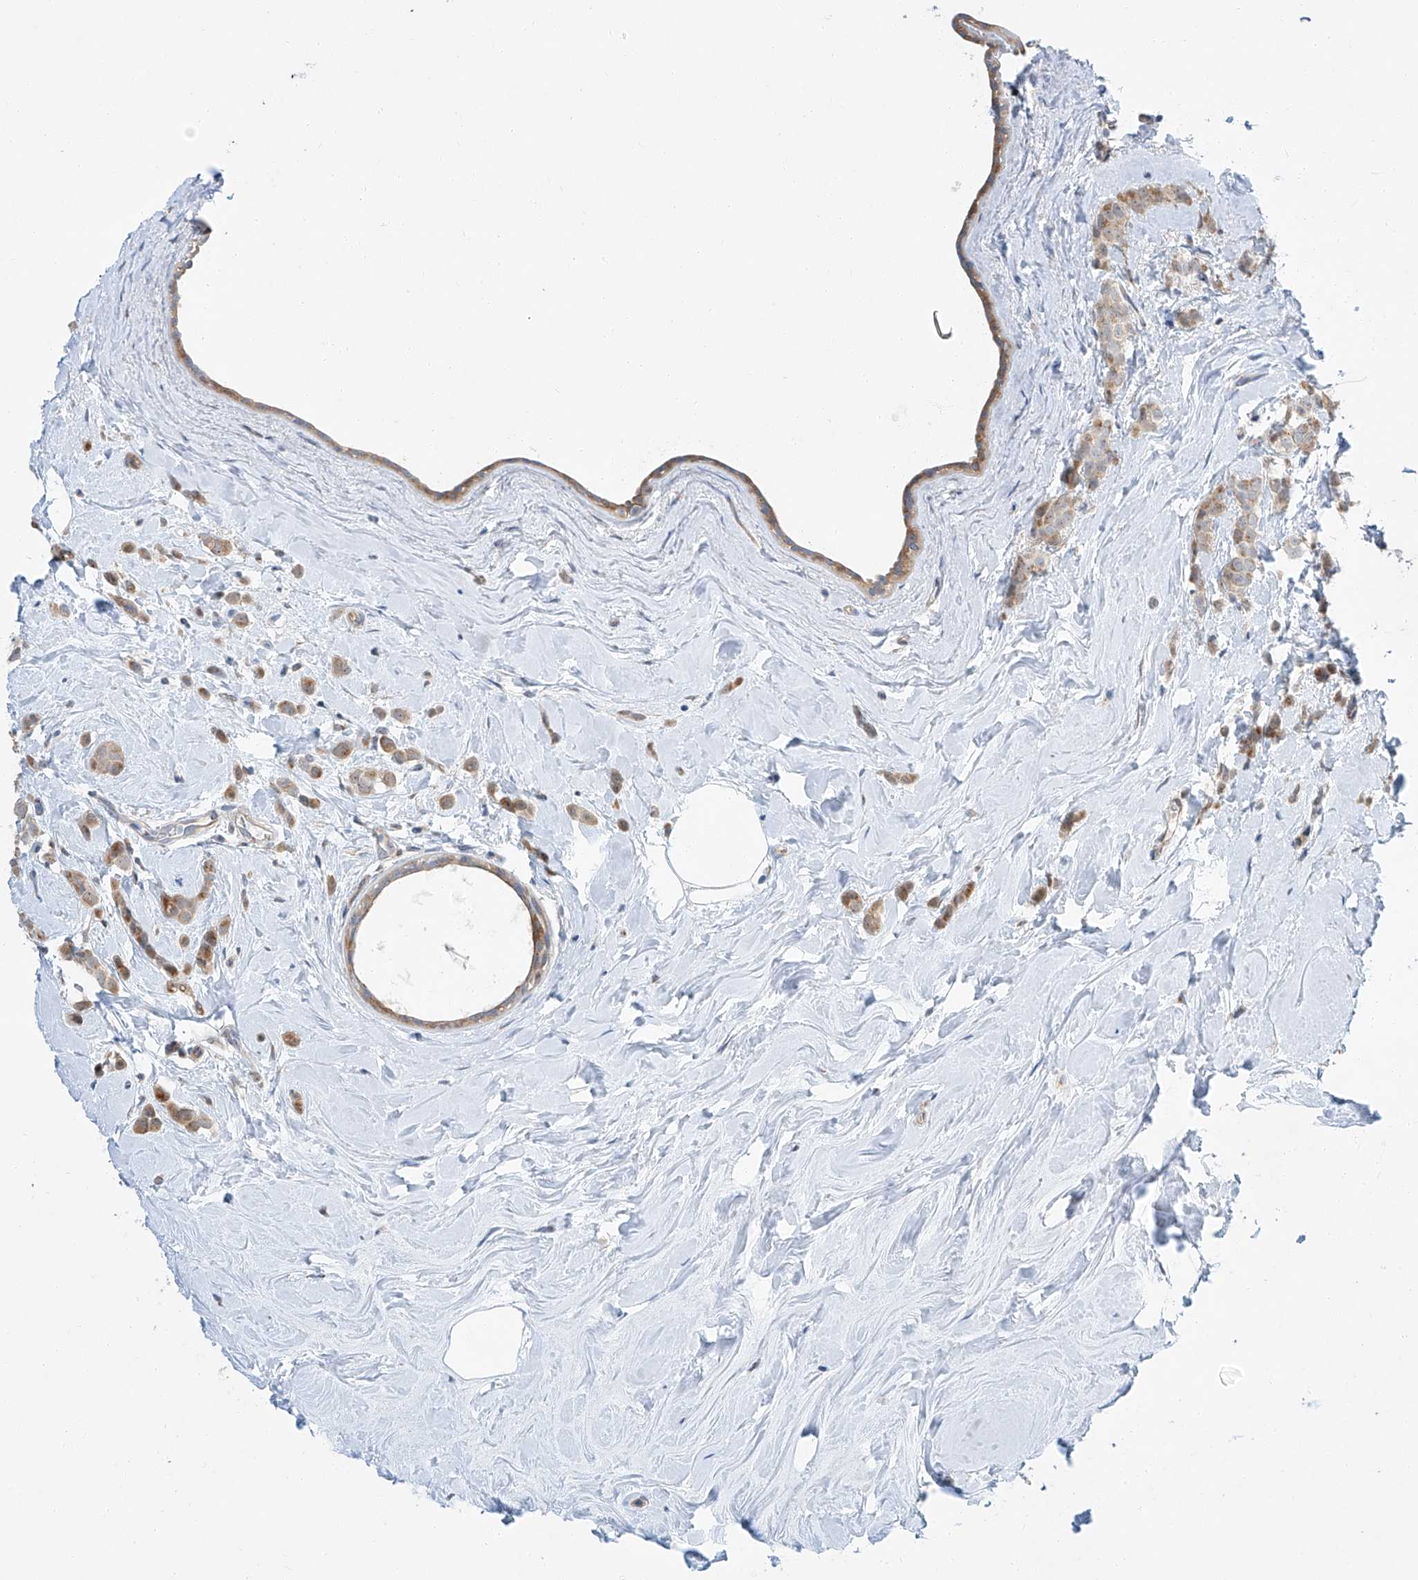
{"staining": {"intensity": "moderate", "quantity": ">75%", "location": "cytoplasmic/membranous"}, "tissue": "breast cancer", "cell_type": "Tumor cells", "image_type": "cancer", "snomed": [{"axis": "morphology", "description": "Lobular carcinoma"}, {"axis": "topography", "description": "Breast"}], "caption": "Immunohistochemical staining of human breast cancer (lobular carcinoma) shows medium levels of moderate cytoplasmic/membranous staining in about >75% of tumor cells. (IHC, brightfield microscopy, high magnification).", "gene": "CLDND1", "patient": {"sex": "female", "age": 47}}